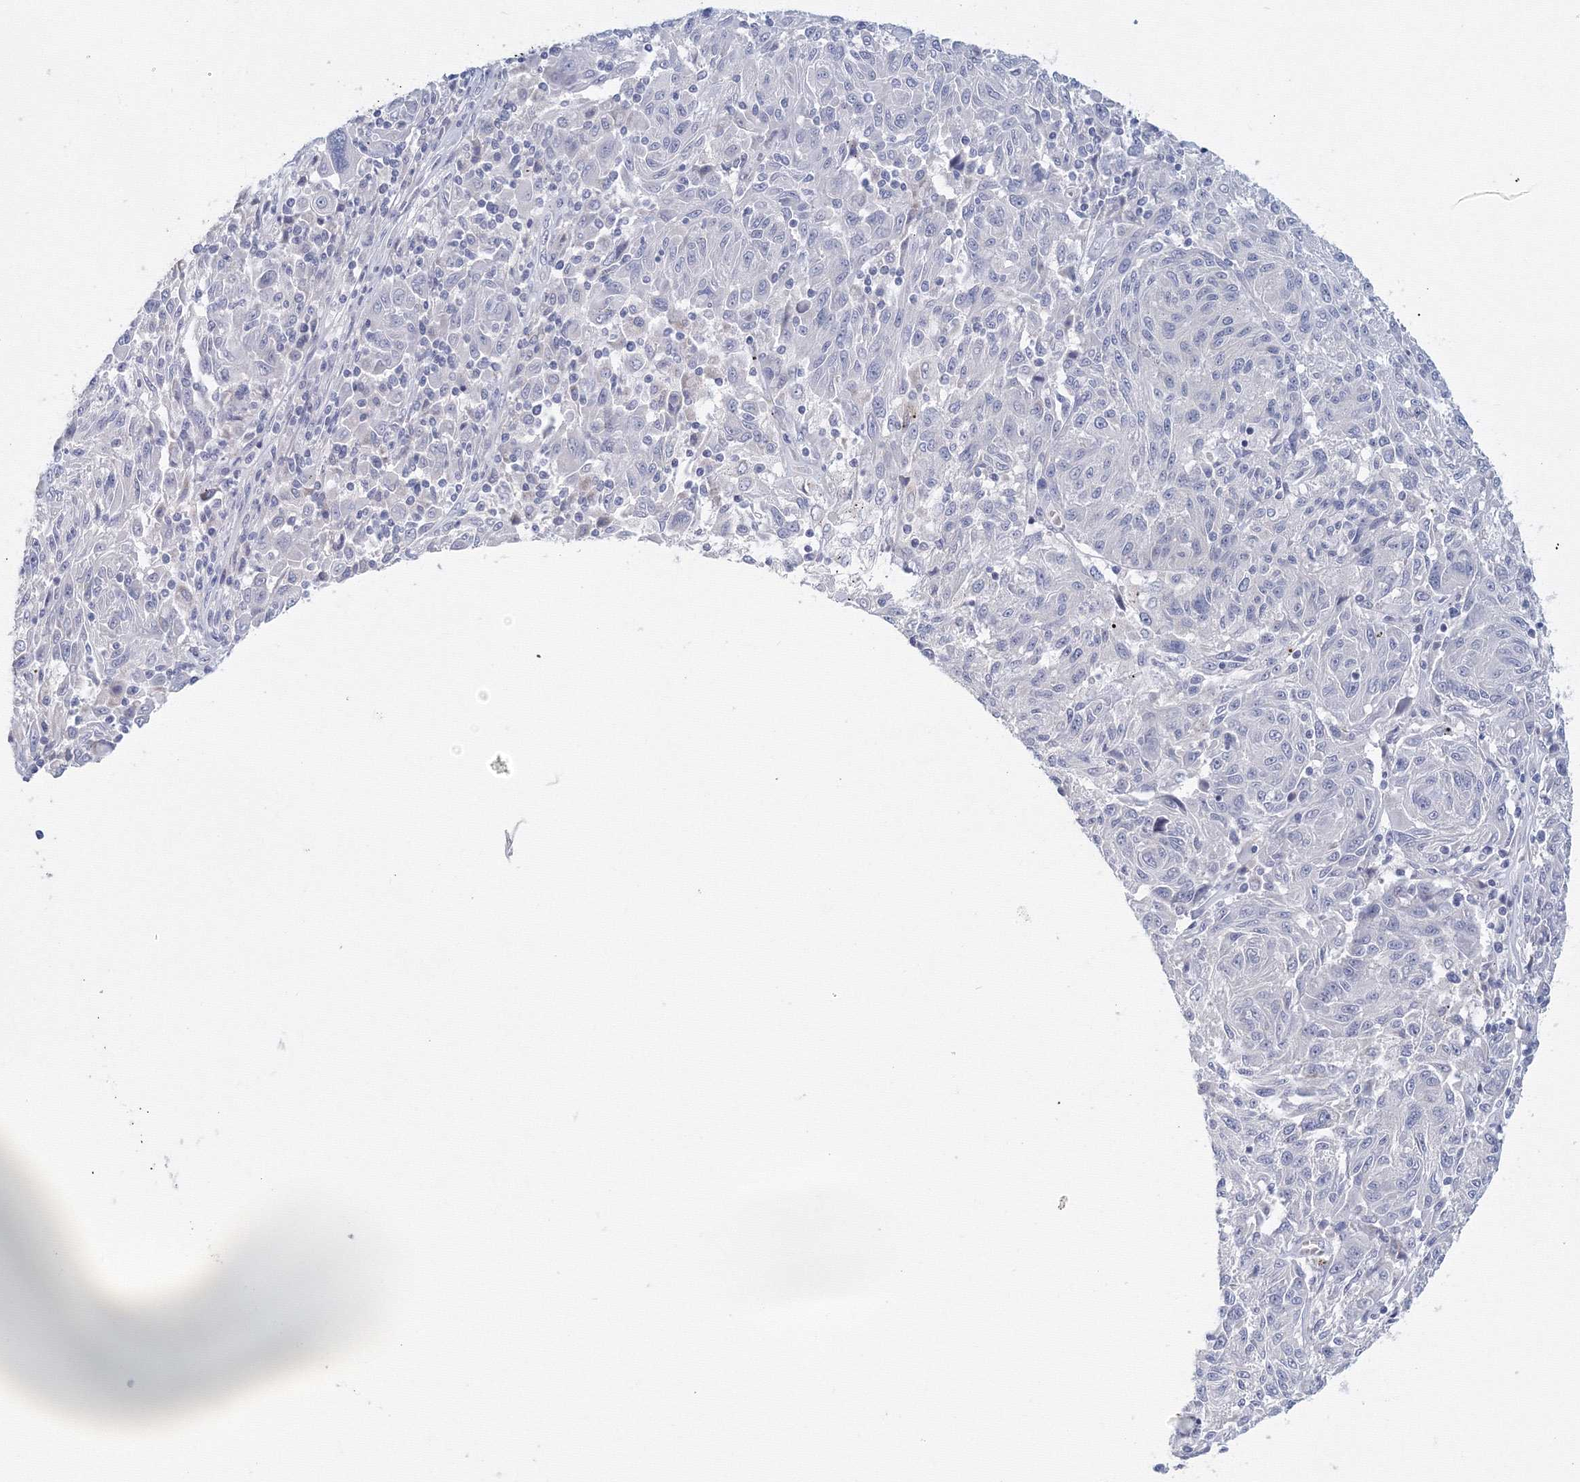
{"staining": {"intensity": "negative", "quantity": "none", "location": "none"}, "tissue": "melanoma", "cell_type": "Tumor cells", "image_type": "cancer", "snomed": [{"axis": "morphology", "description": "Malignant melanoma, NOS"}, {"axis": "topography", "description": "Skin"}], "caption": "IHC photomicrograph of human malignant melanoma stained for a protein (brown), which exhibits no positivity in tumor cells.", "gene": "TACC2", "patient": {"sex": "male", "age": 53}}